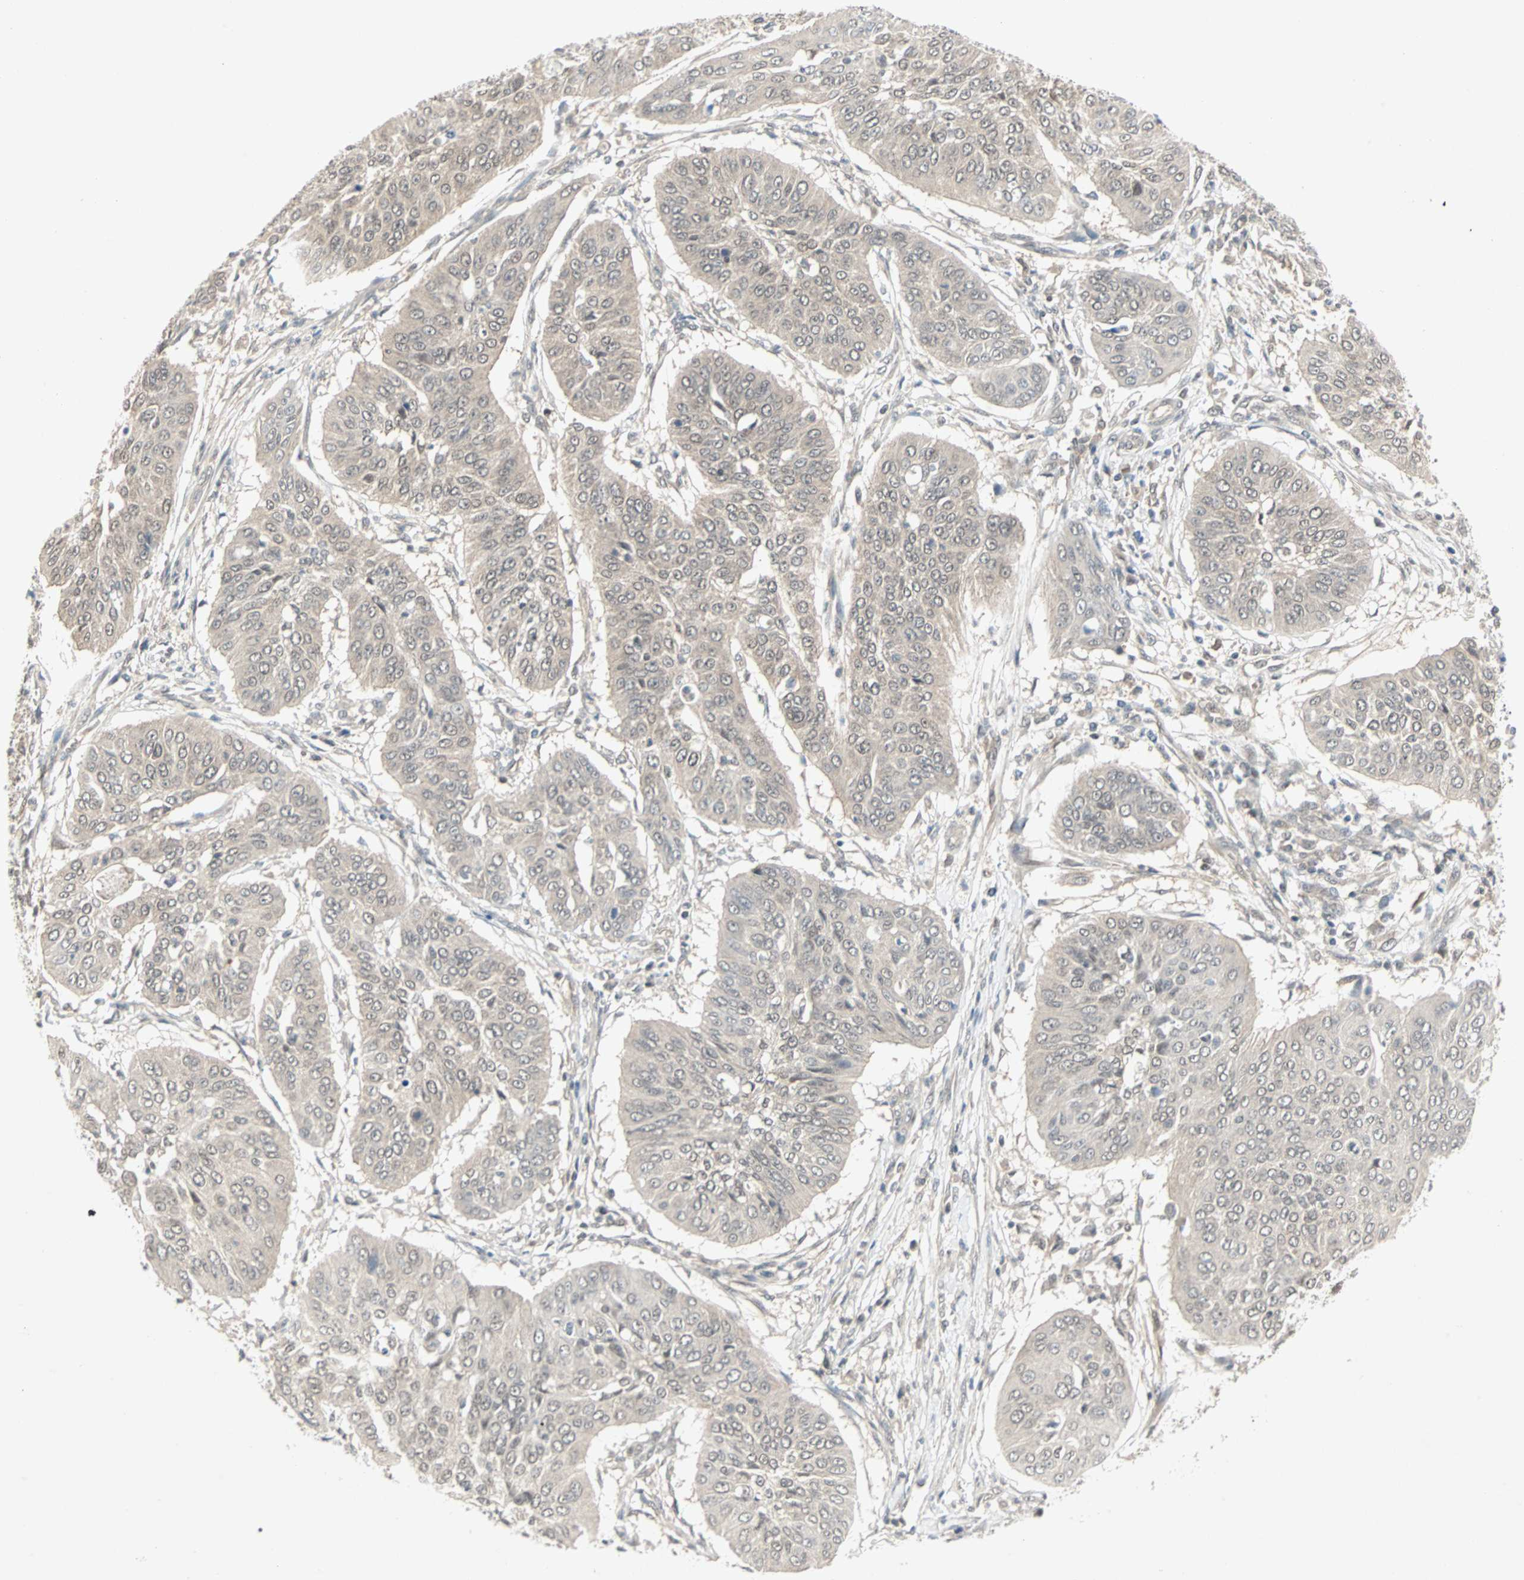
{"staining": {"intensity": "negative", "quantity": "none", "location": "none"}, "tissue": "cervical cancer", "cell_type": "Tumor cells", "image_type": "cancer", "snomed": [{"axis": "morphology", "description": "Normal tissue, NOS"}, {"axis": "morphology", "description": "Squamous cell carcinoma, NOS"}, {"axis": "topography", "description": "Cervix"}], "caption": "Immunohistochemical staining of squamous cell carcinoma (cervical) exhibits no significant positivity in tumor cells.", "gene": "PTPA", "patient": {"sex": "female", "age": 39}}